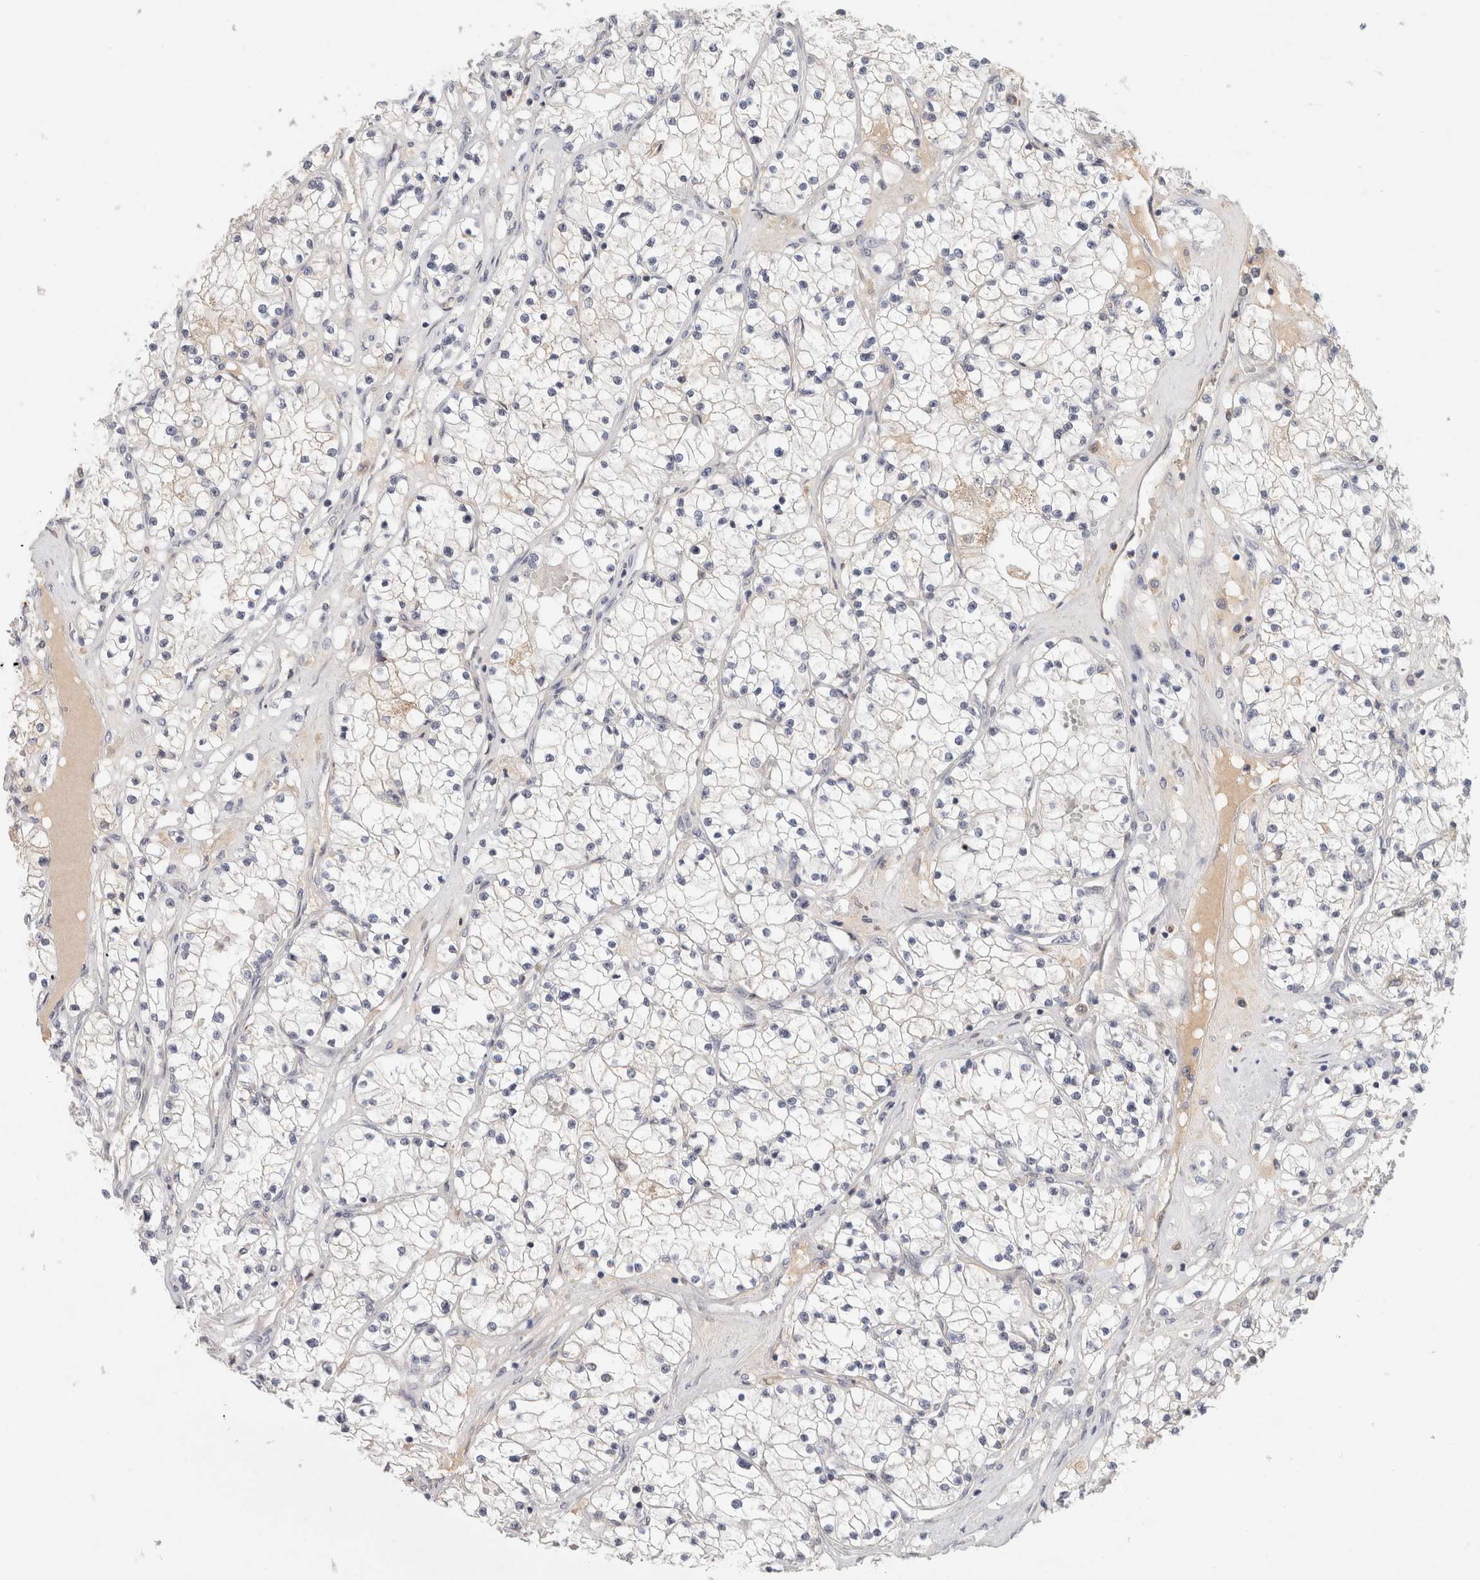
{"staining": {"intensity": "negative", "quantity": "none", "location": "none"}, "tissue": "renal cancer", "cell_type": "Tumor cells", "image_type": "cancer", "snomed": [{"axis": "morphology", "description": "Normal tissue, NOS"}, {"axis": "morphology", "description": "Adenocarcinoma, NOS"}, {"axis": "topography", "description": "Kidney"}], "caption": "Image shows no significant protein expression in tumor cells of renal adenocarcinoma.", "gene": "STK31", "patient": {"sex": "male", "age": 68}}